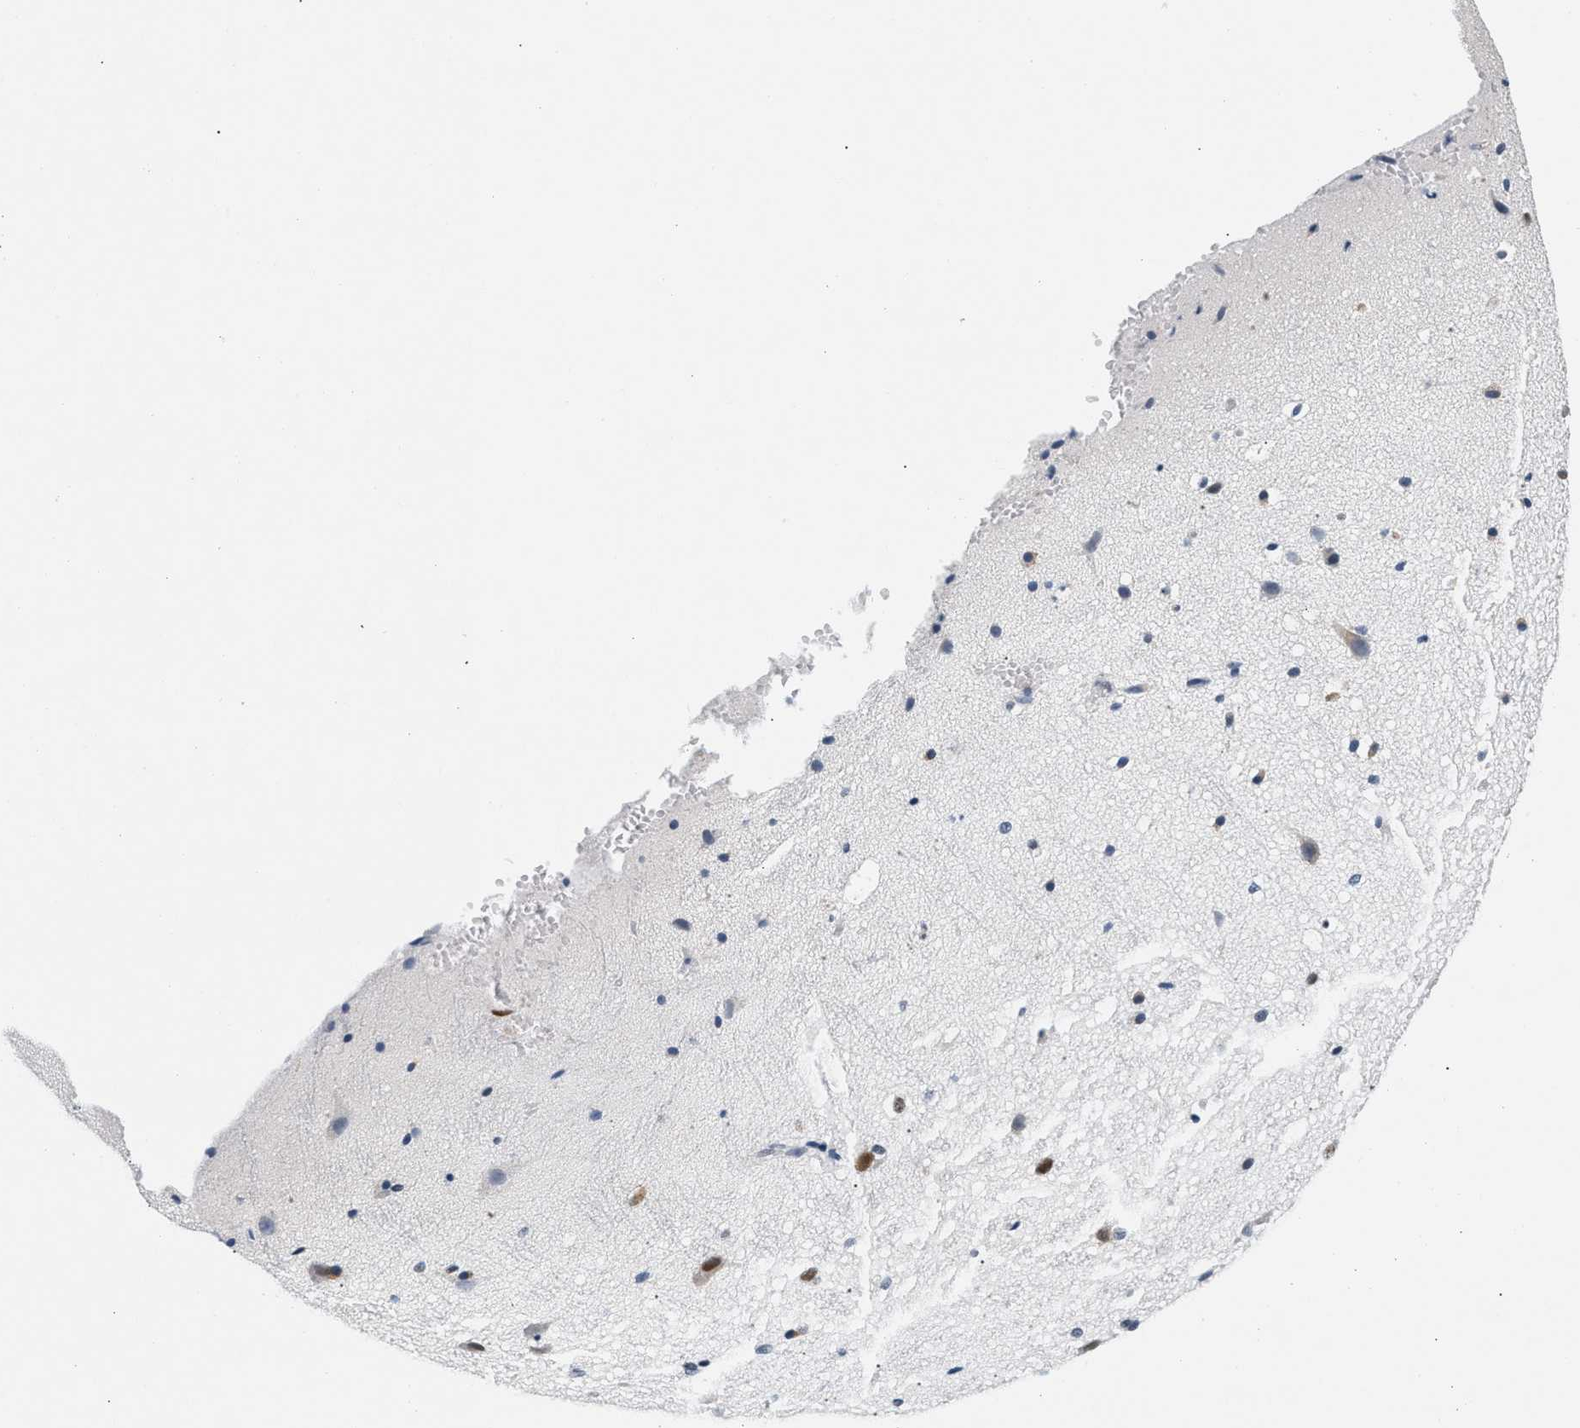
{"staining": {"intensity": "negative", "quantity": "<25%", "location": "nuclear"}, "tissue": "cerebral cortex", "cell_type": "Endothelial cells", "image_type": "normal", "snomed": [{"axis": "morphology", "description": "Normal tissue, NOS"}, {"axis": "morphology", "description": "Developmental malformation"}, {"axis": "topography", "description": "Cerebral cortex"}], "caption": "An immunohistochemistry photomicrograph of unremarkable cerebral cortex is shown. There is no staining in endothelial cells of cerebral cortex. (Immunohistochemistry (ihc), brightfield microscopy, high magnification).", "gene": "ATF2", "patient": {"sex": "female", "age": 30}}